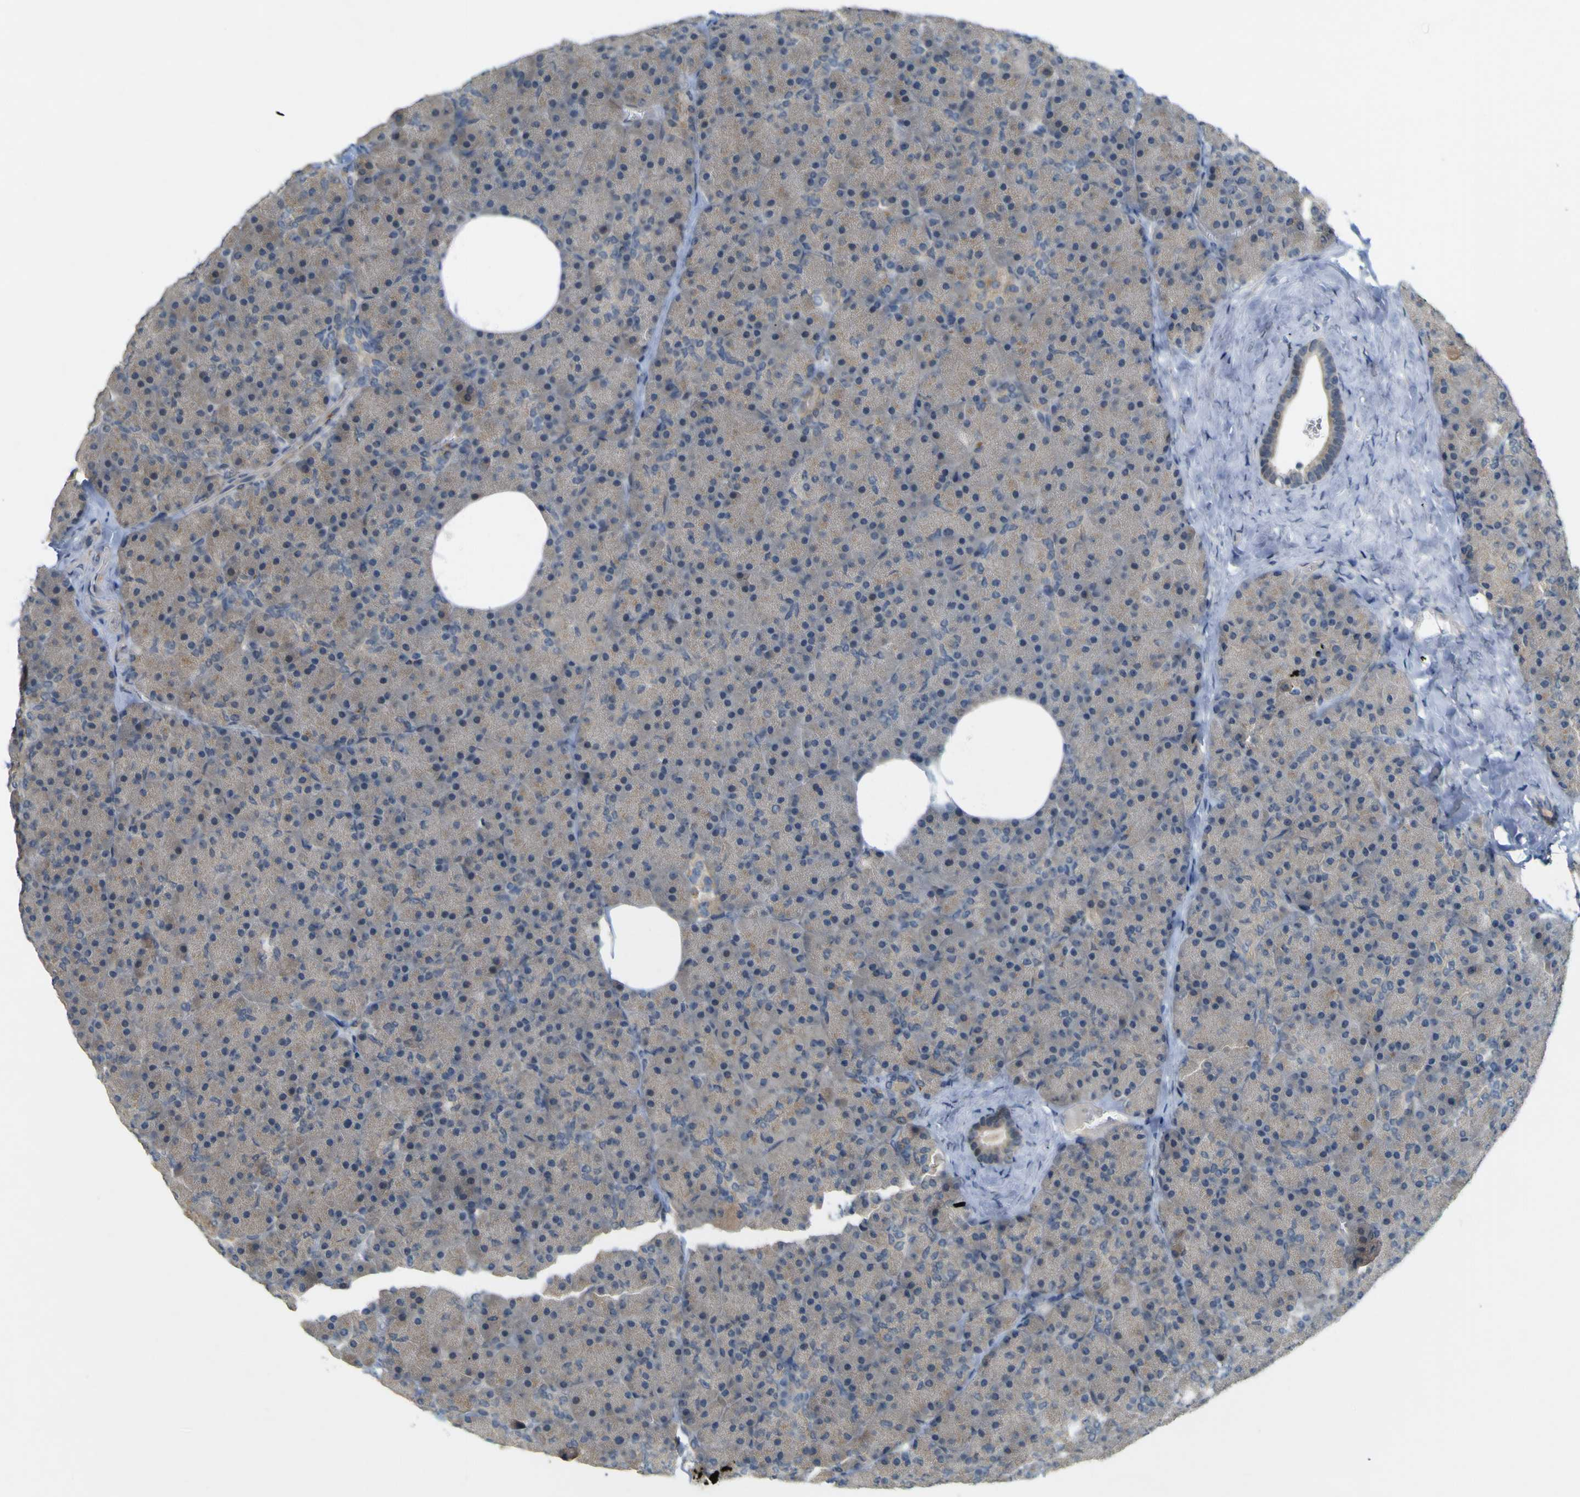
{"staining": {"intensity": "weak", "quantity": "25%-75%", "location": "cytoplasmic/membranous"}, "tissue": "pancreas", "cell_type": "Exocrine glandular cells", "image_type": "normal", "snomed": [{"axis": "morphology", "description": "Normal tissue, NOS"}, {"axis": "topography", "description": "Pancreas"}], "caption": "Pancreas stained with a brown dye reveals weak cytoplasmic/membranous positive expression in about 25%-75% of exocrine glandular cells.", "gene": "IGF2R", "patient": {"sex": "female", "age": 35}}